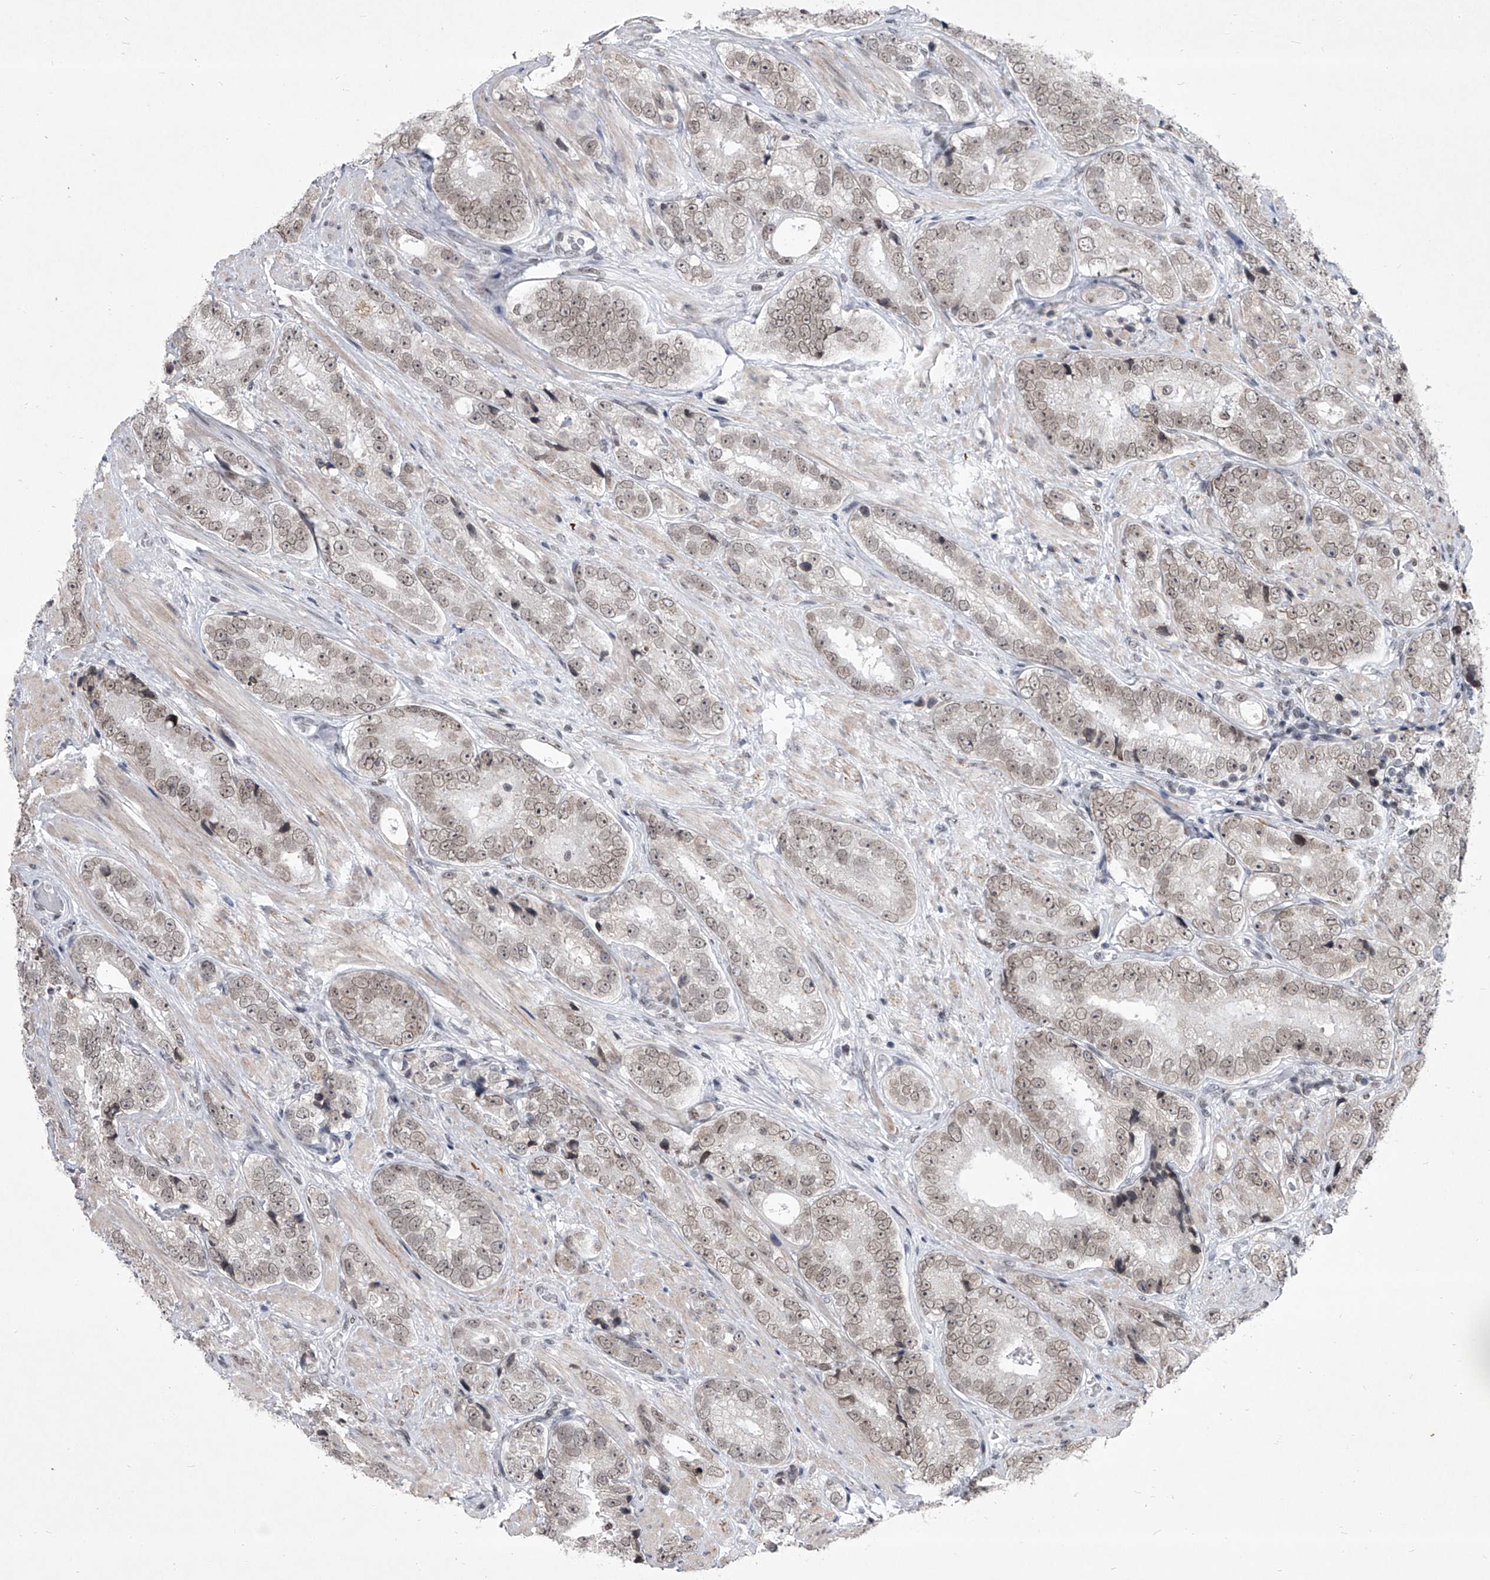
{"staining": {"intensity": "weak", "quantity": "25%-75%", "location": "nuclear"}, "tissue": "prostate cancer", "cell_type": "Tumor cells", "image_type": "cancer", "snomed": [{"axis": "morphology", "description": "Adenocarcinoma, High grade"}, {"axis": "topography", "description": "Prostate"}], "caption": "Immunohistochemistry (IHC) image of neoplastic tissue: prostate cancer (adenocarcinoma (high-grade)) stained using immunohistochemistry (IHC) reveals low levels of weak protein expression localized specifically in the nuclear of tumor cells, appearing as a nuclear brown color.", "gene": "PPIL4", "patient": {"sex": "male", "age": 56}}